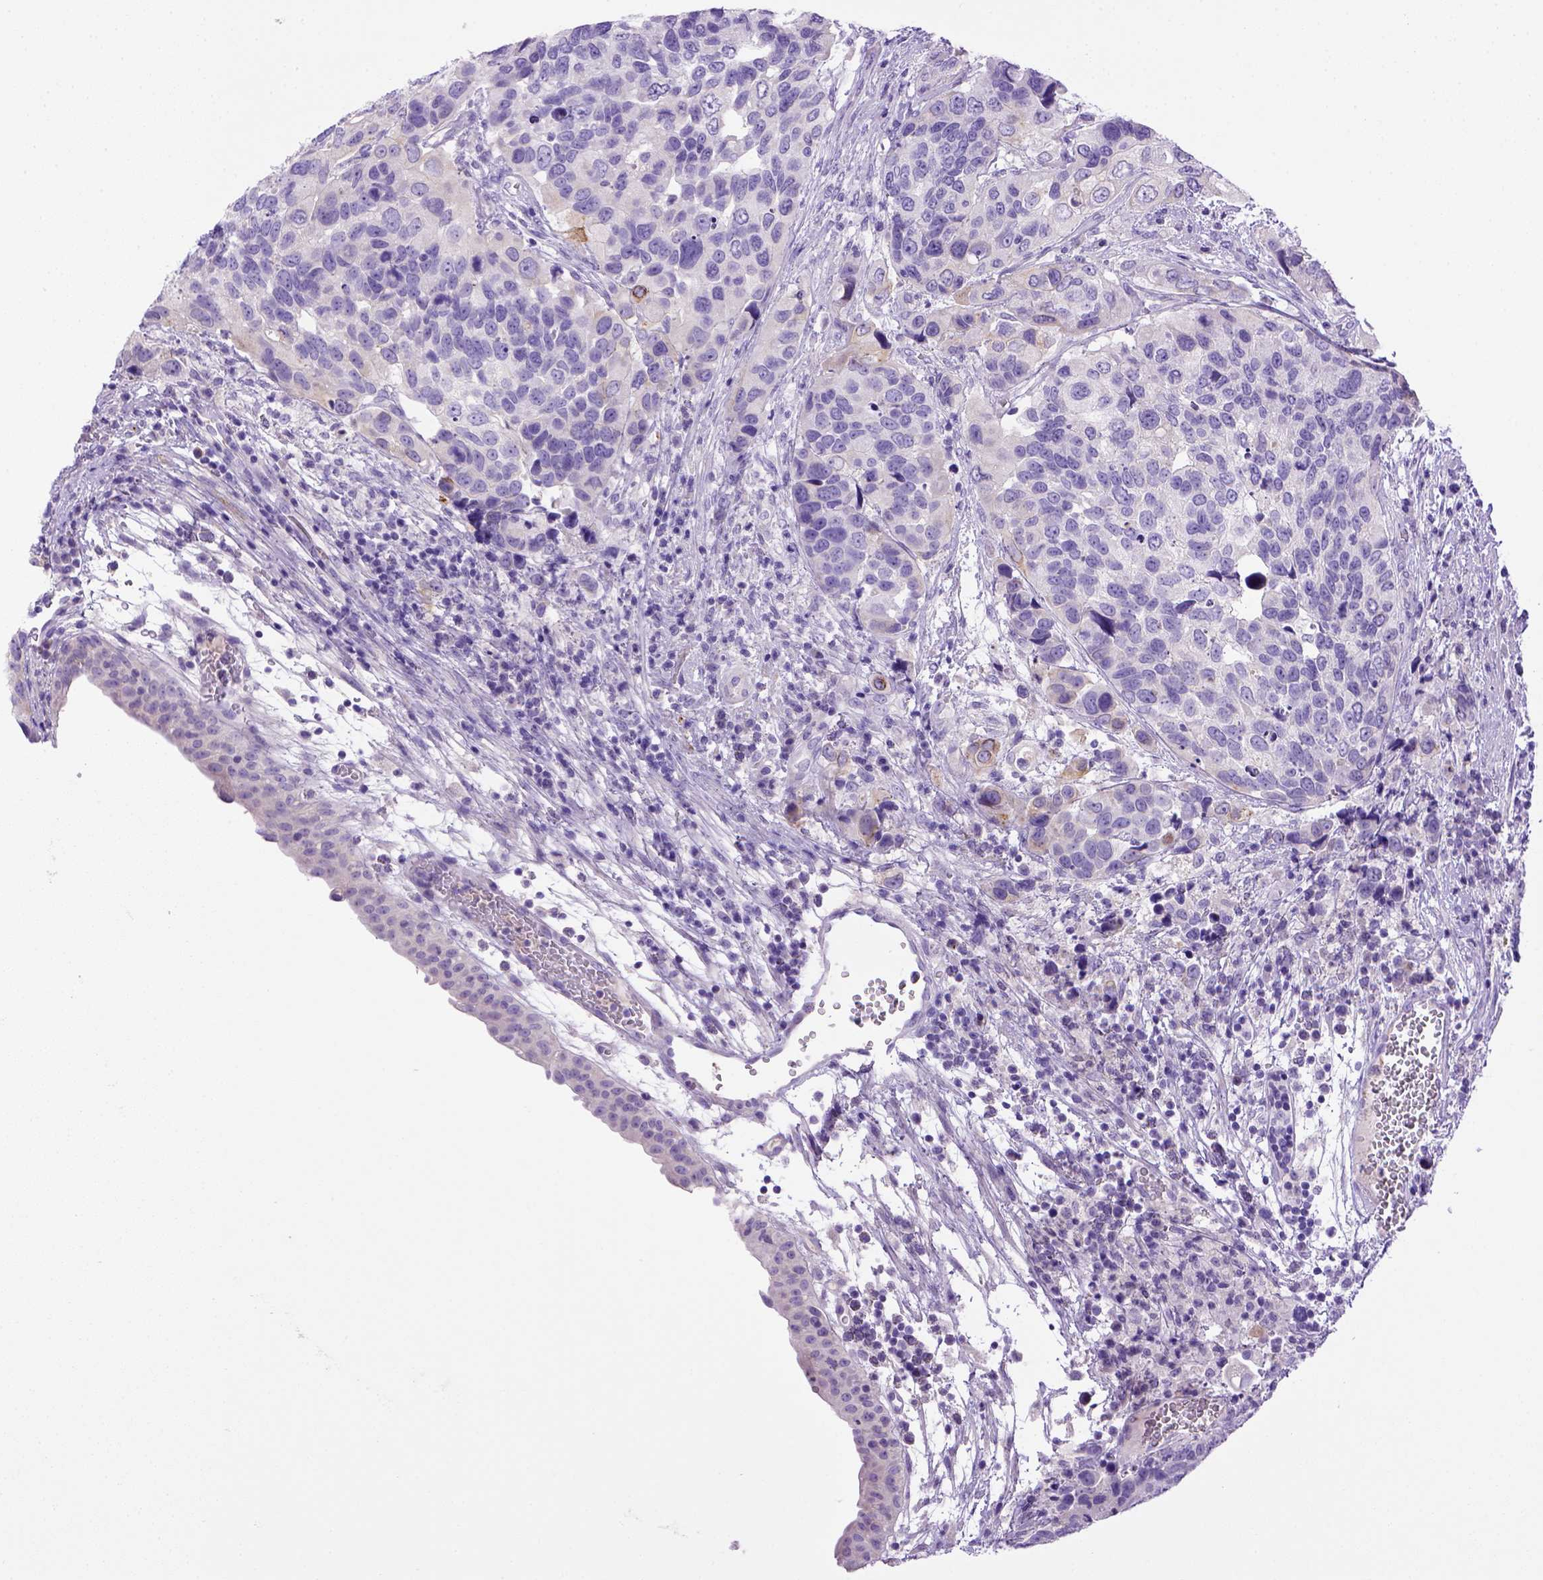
{"staining": {"intensity": "negative", "quantity": "none", "location": "none"}, "tissue": "urothelial cancer", "cell_type": "Tumor cells", "image_type": "cancer", "snomed": [{"axis": "morphology", "description": "Urothelial carcinoma, High grade"}, {"axis": "topography", "description": "Urinary bladder"}], "caption": "Immunohistochemistry photomicrograph of neoplastic tissue: human high-grade urothelial carcinoma stained with DAB shows no significant protein staining in tumor cells.", "gene": "BAAT", "patient": {"sex": "male", "age": 60}}